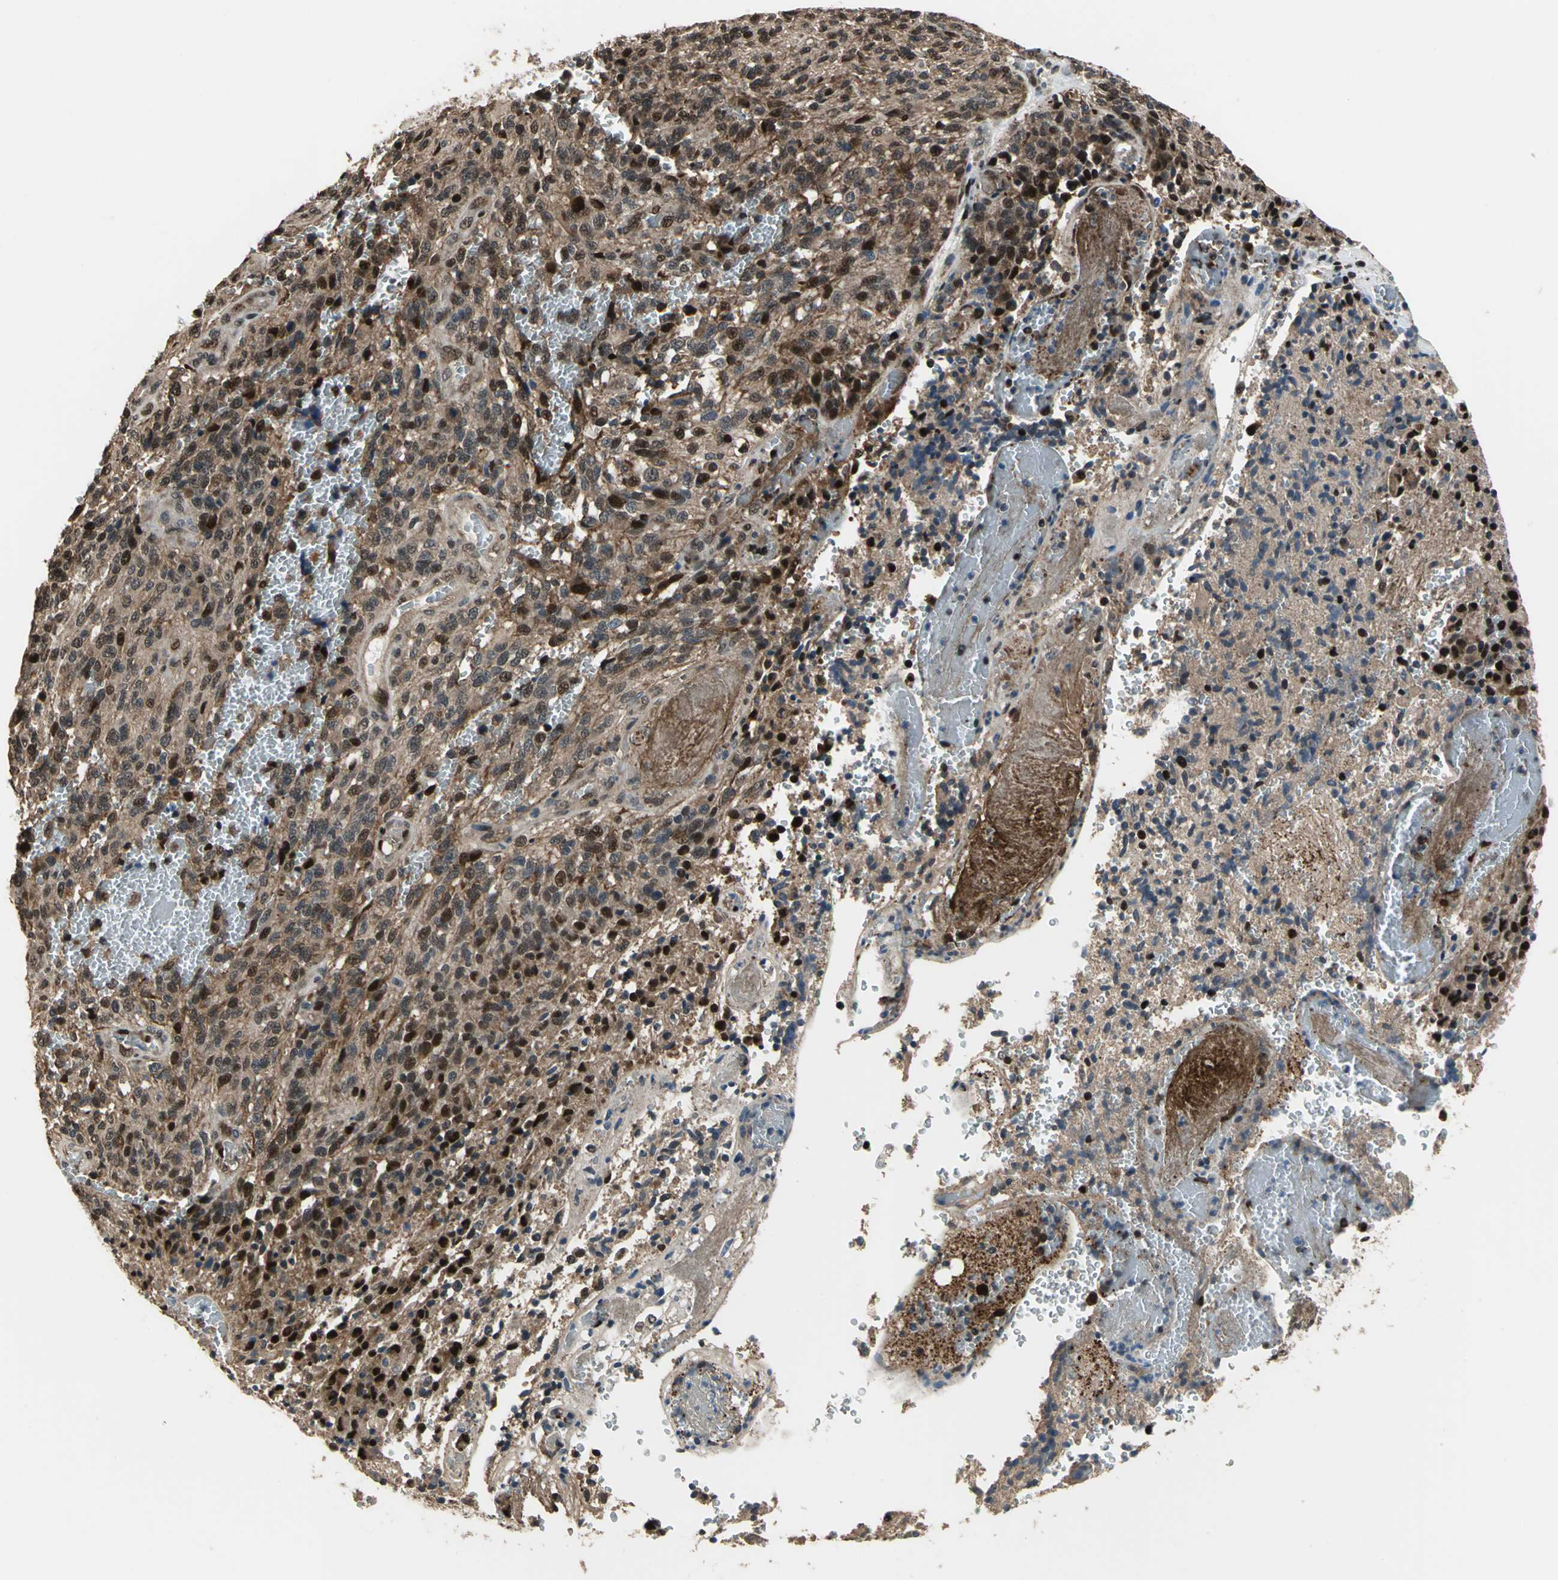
{"staining": {"intensity": "moderate", "quantity": ">75%", "location": "nuclear"}, "tissue": "glioma", "cell_type": "Tumor cells", "image_type": "cancer", "snomed": [{"axis": "morphology", "description": "Normal tissue, NOS"}, {"axis": "morphology", "description": "Glioma, malignant, High grade"}, {"axis": "topography", "description": "Cerebral cortex"}], "caption": "Tumor cells exhibit moderate nuclear staining in about >75% of cells in malignant glioma (high-grade).", "gene": "MIS18BP1", "patient": {"sex": "male", "age": 56}}